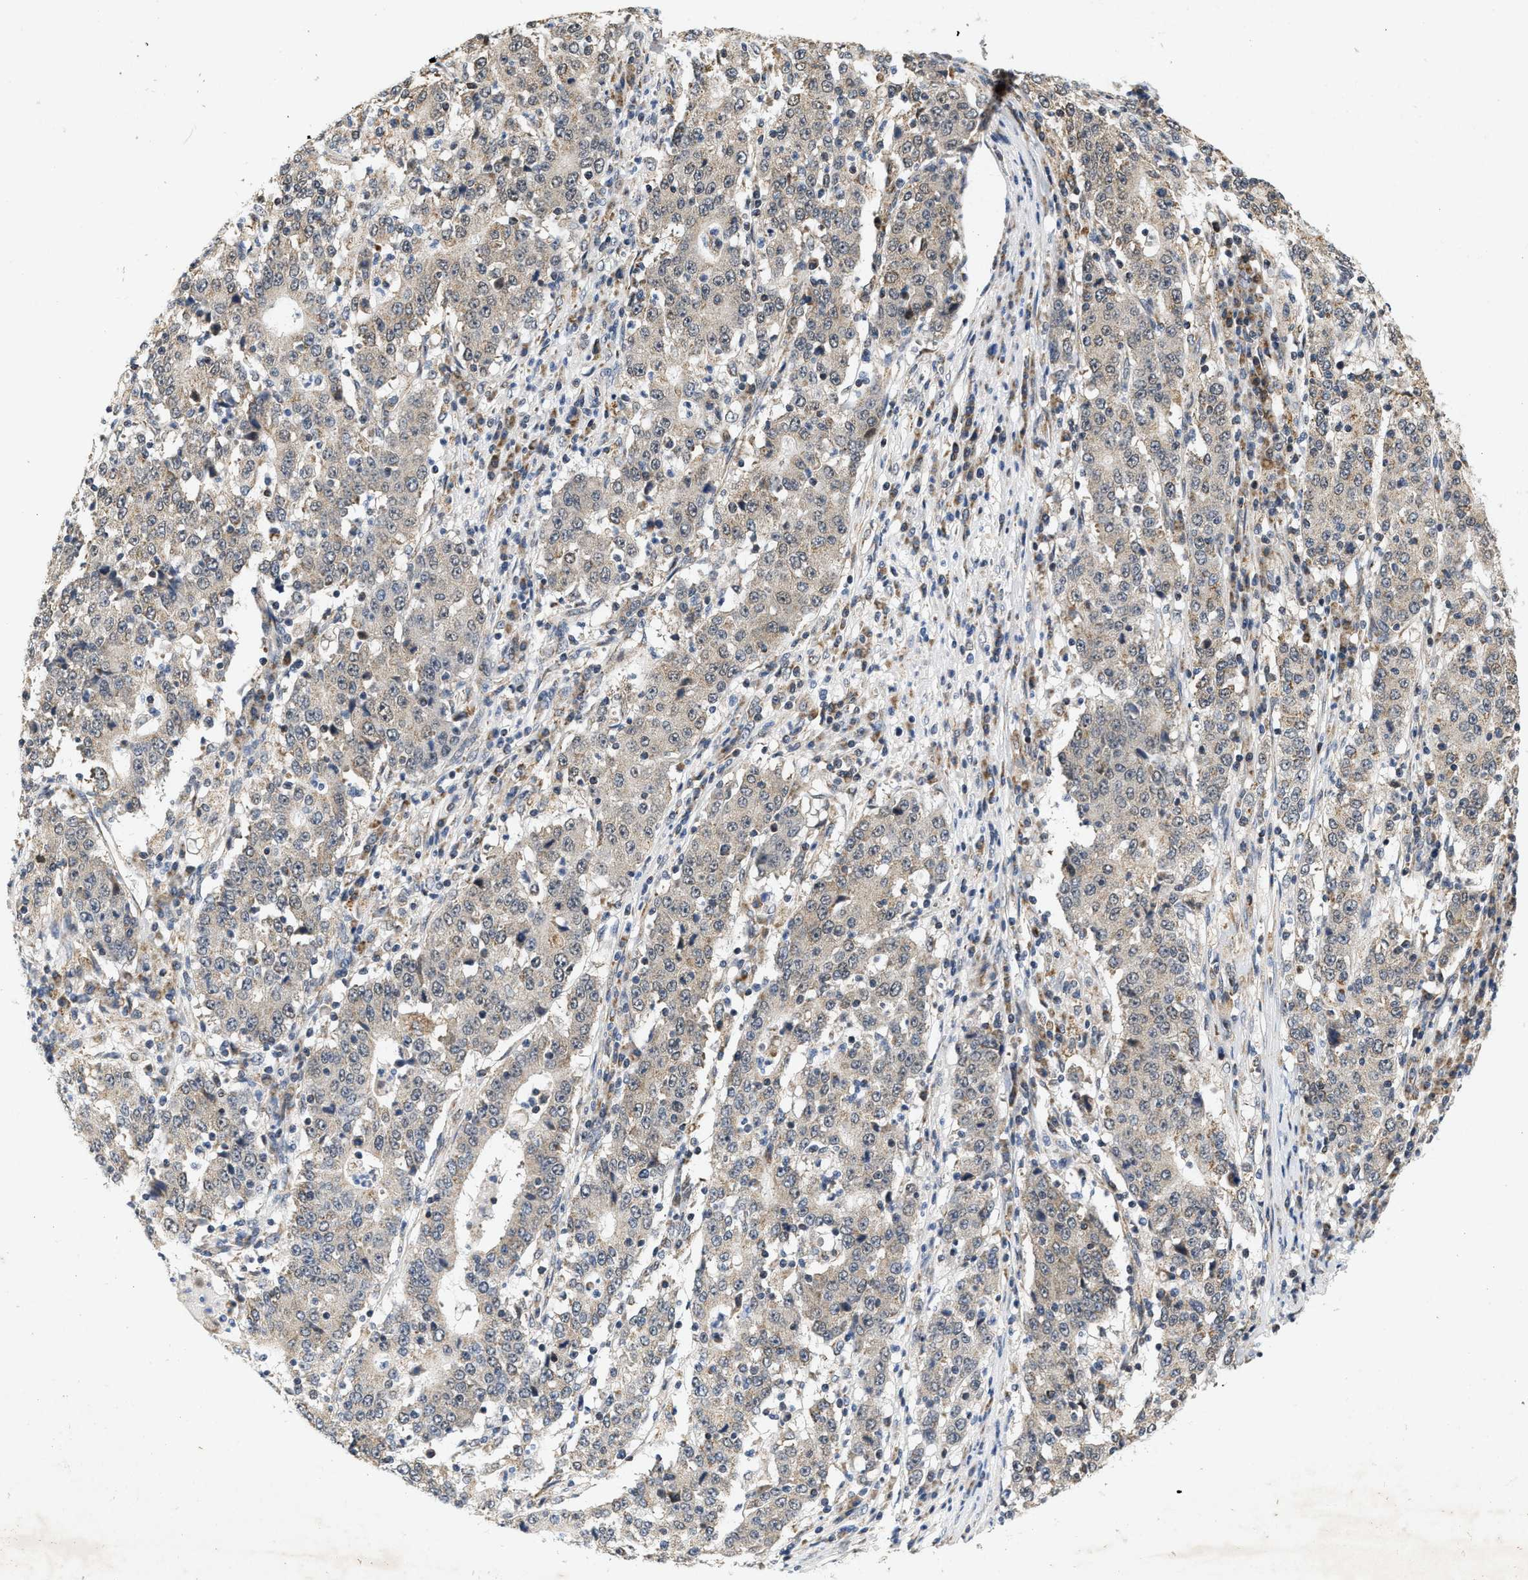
{"staining": {"intensity": "weak", "quantity": ">75%", "location": "cytoplasmic/membranous"}, "tissue": "stomach cancer", "cell_type": "Tumor cells", "image_type": "cancer", "snomed": [{"axis": "morphology", "description": "Adenocarcinoma, NOS"}, {"axis": "topography", "description": "Stomach"}], "caption": "Weak cytoplasmic/membranous protein staining is seen in approximately >75% of tumor cells in stomach adenocarcinoma. The staining was performed using DAB (3,3'-diaminobenzidine), with brown indicating positive protein expression. Nuclei are stained blue with hematoxylin.", "gene": "GIGYF1", "patient": {"sex": "male", "age": 59}}